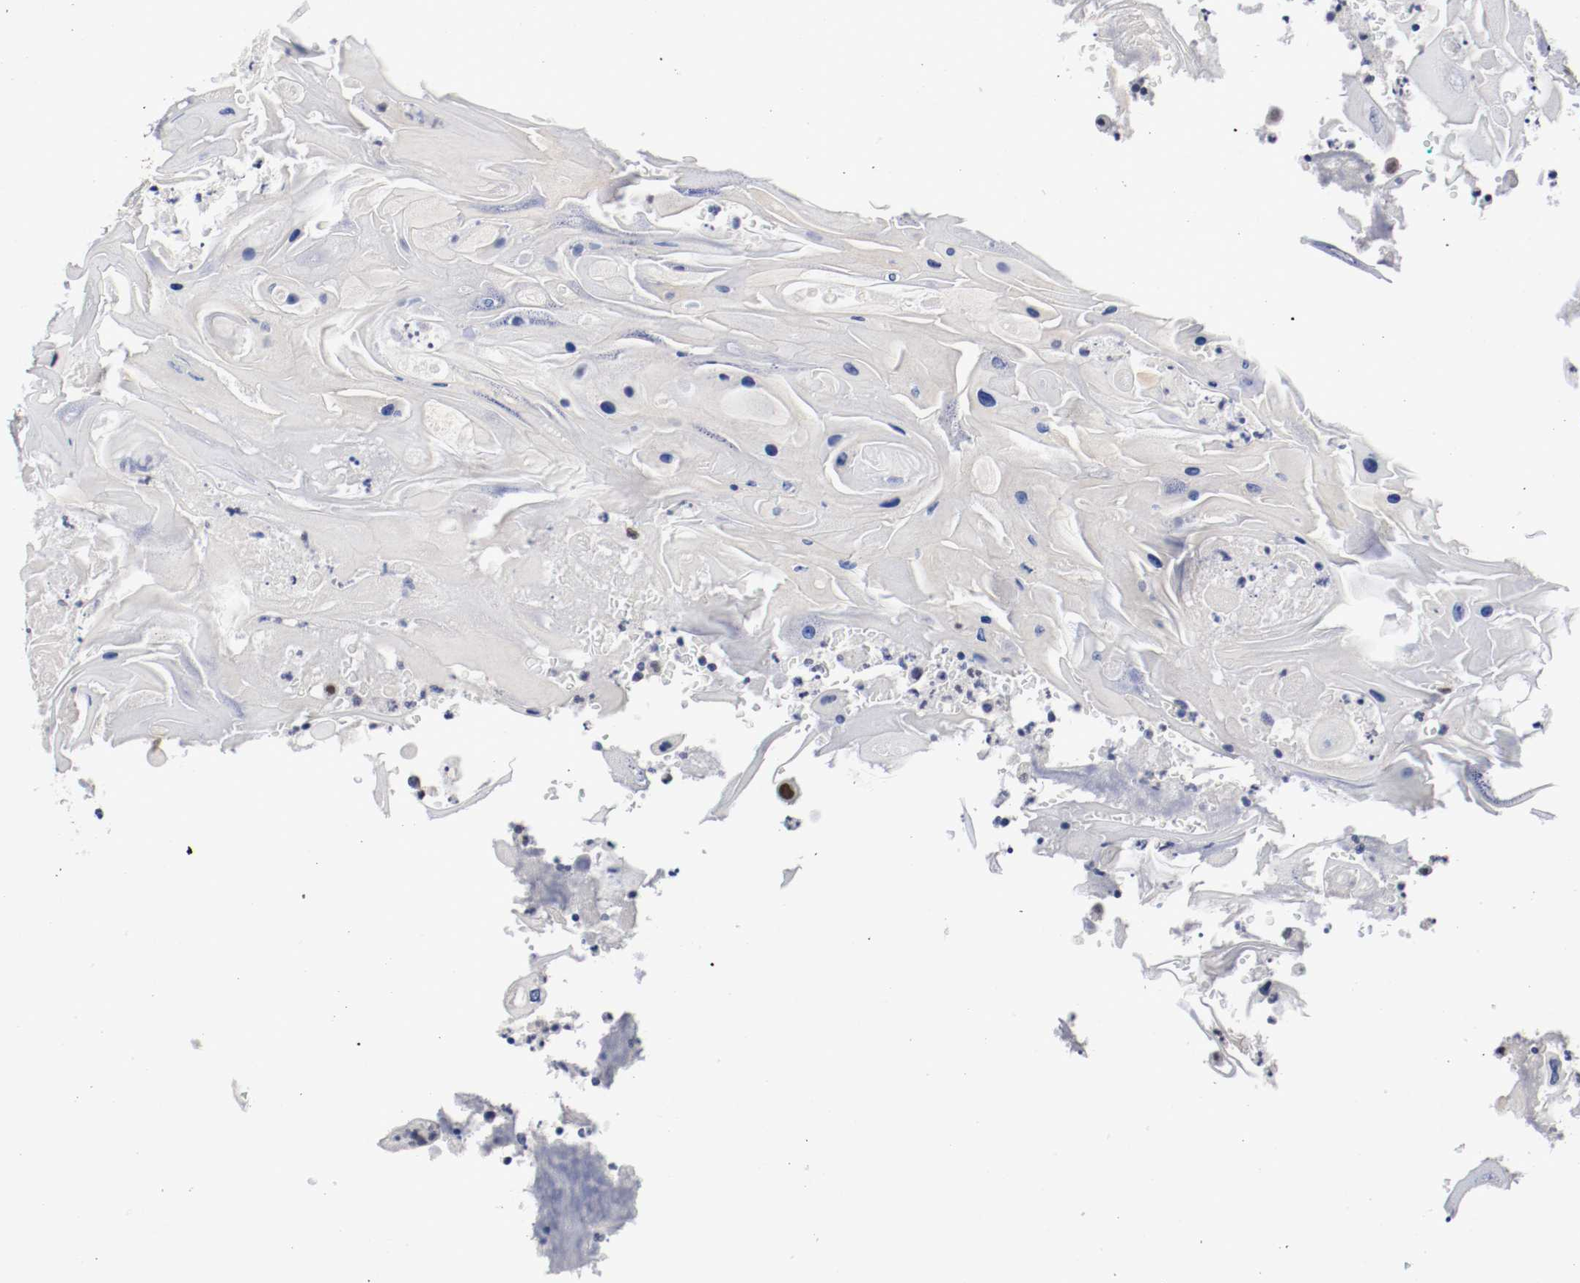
{"staining": {"intensity": "moderate", "quantity": "25%-75%", "location": "nuclear"}, "tissue": "head and neck cancer", "cell_type": "Tumor cells", "image_type": "cancer", "snomed": [{"axis": "morphology", "description": "Squamous cell carcinoma, NOS"}, {"axis": "topography", "description": "Oral tissue"}, {"axis": "topography", "description": "Head-Neck"}], "caption": "This is an image of immunohistochemistry (IHC) staining of head and neck squamous cell carcinoma, which shows moderate expression in the nuclear of tumor cells.", "gene": "FOSL2", "patient": {"sex": "female", "age": 76}}